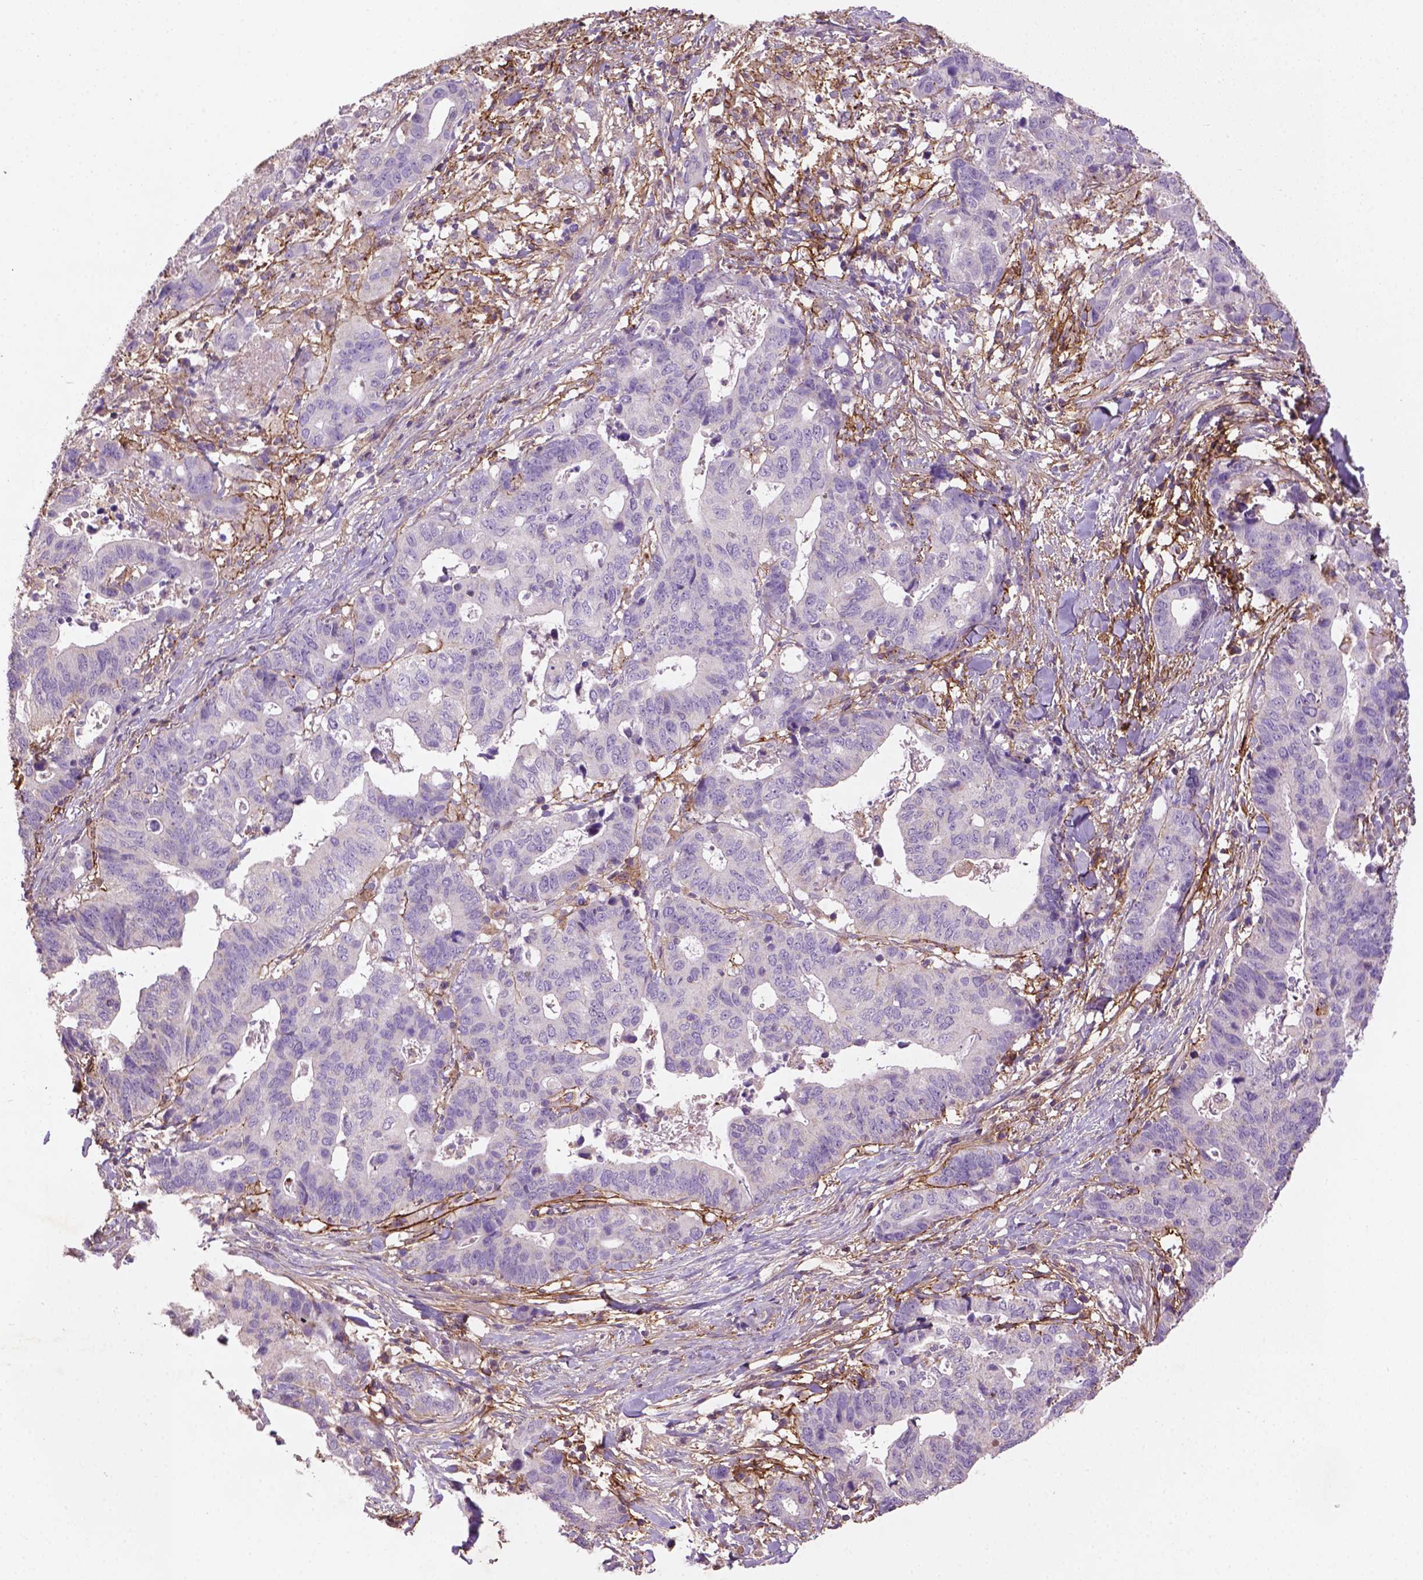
{"staining": {"intensity": "negative", "quantity": "none", "location": "none"}, "tissue": "stomach cancer", "cell_type": "Tumor cells", "image_type": "cancer", "snomed": [{"axis": "morphology", "description": "Adenocarcinoma, NOS"}, {"axis": "topography", "description": "Stomach, upper"}], "caption": "An image of adenocarcinoma (stomach) stained for a protein displays no brown staining in tumor cells.", "gene": "LRRC3C", "patient": {"sex": "female", "age": 67}}